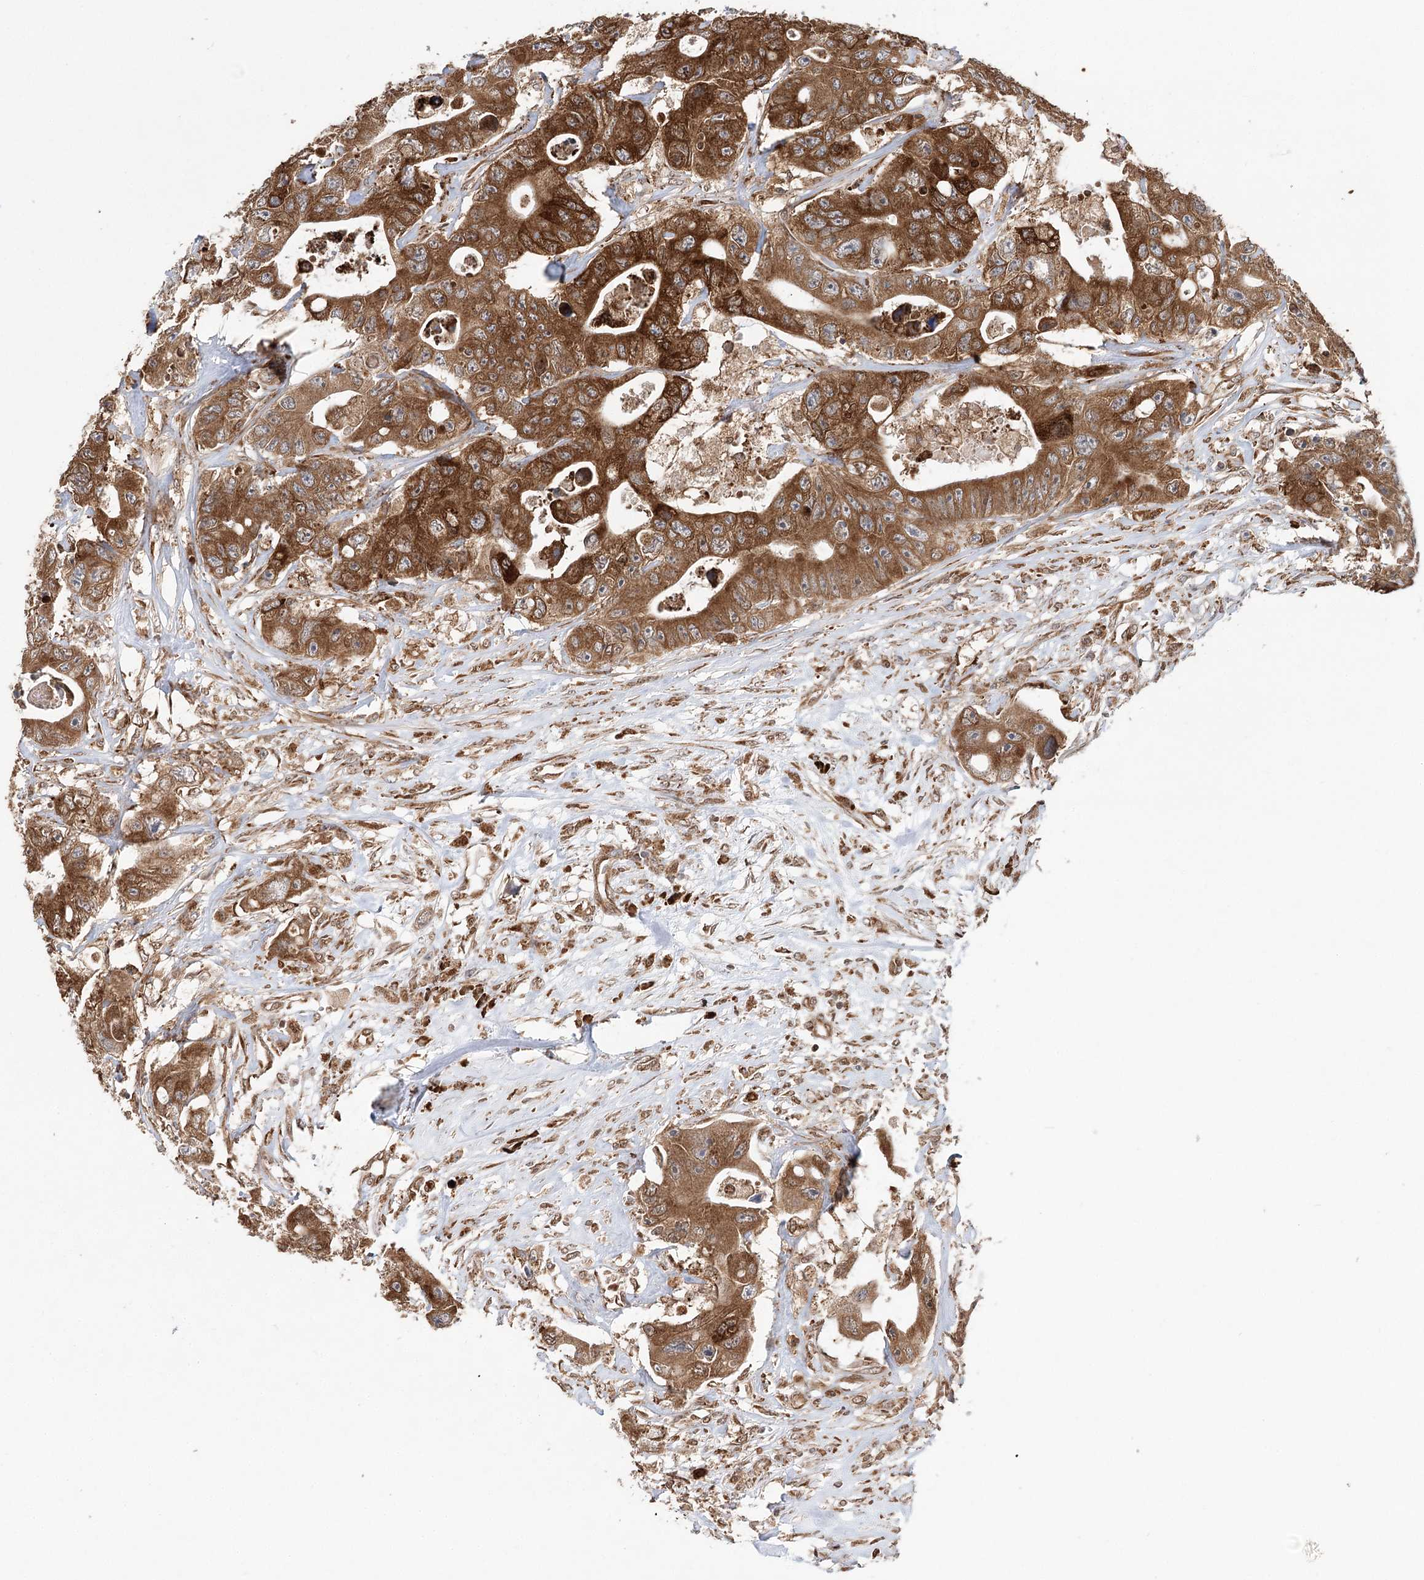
{"staining": {"intensity": "strong", "quantity": ">75%", "location": "cytoplasmic/membranous"}, "tissue": "colorectal cancer", "cell_type": "Tumor cells", "image_type": "cancer", "snomed": [{"axis": "morphology", "description": "Adenocarcinoma, NOS"}, {"axis": "topography", "description": "Colon"}], "caption": "Approximately >75% of tumor cells in human colorectal adenocarcinoma display strong cytoplasmic/membranous protein staining as visualized by brown immunohistochemical staining.", "gene": "DNAJB14", "patient": {"sex": "female", "age": 46}}